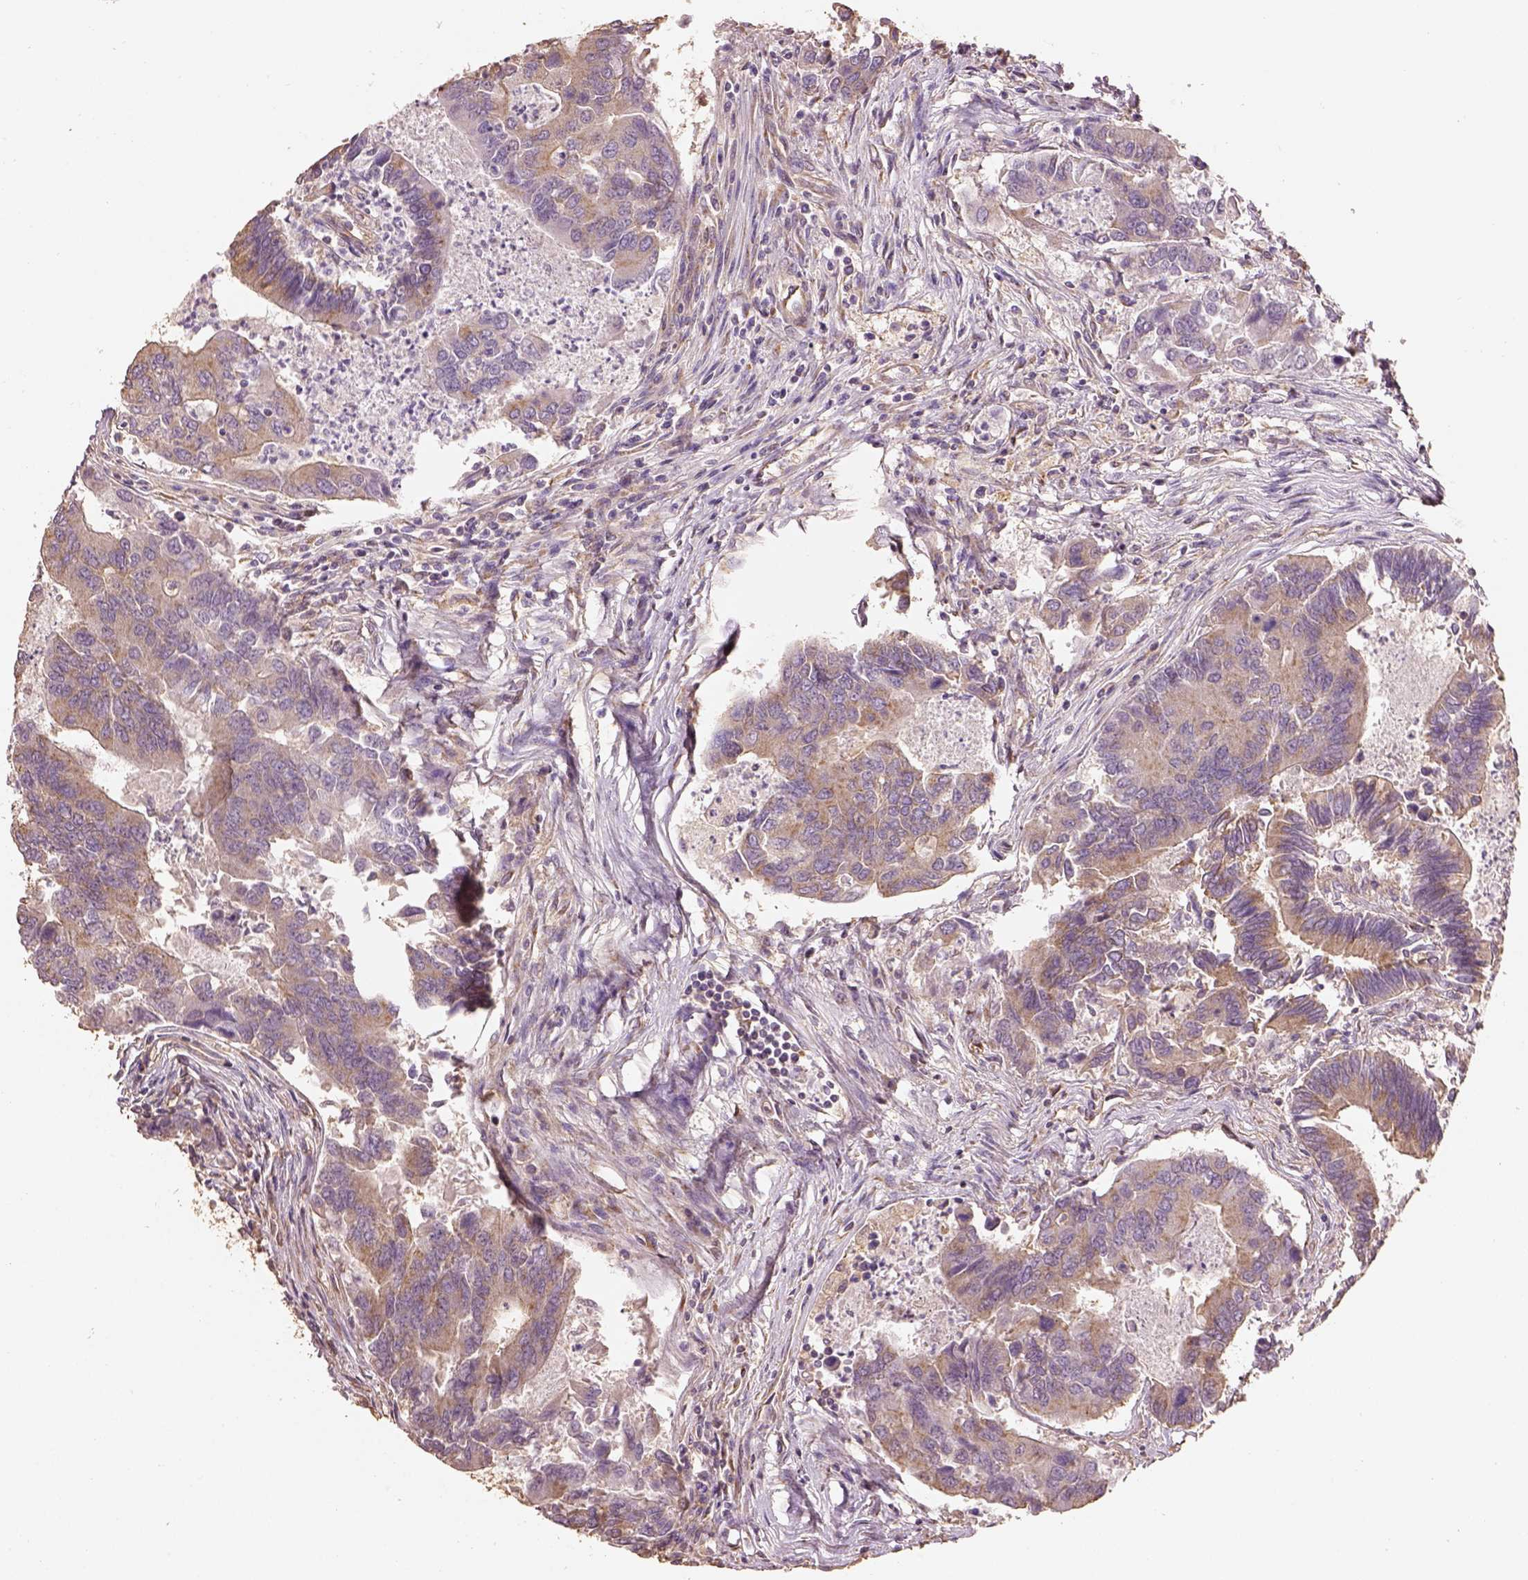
{"staining": {"intensity": "moderate", "quantity": ">75%", "location": "cytoplasmic/membranous"}, "tissue": "colorectal cancer", "cell_type": "Tumor cells", "image_type": "cancer", "snomed": [{"axis": "morphology", "description": "Adenocarcinoma, NOS"}, {"axis": "topography", "description": "Colon"}], "caption": "This image reveals immunohistochemistry (IHC) staining of colorectal adenocarcinoma, with medium moderate cytoplasmic/membranous expression in approximately >75% of tumor cells.", "gene": "AP1B1", "patient": {"sex": "female", "age": 67}}